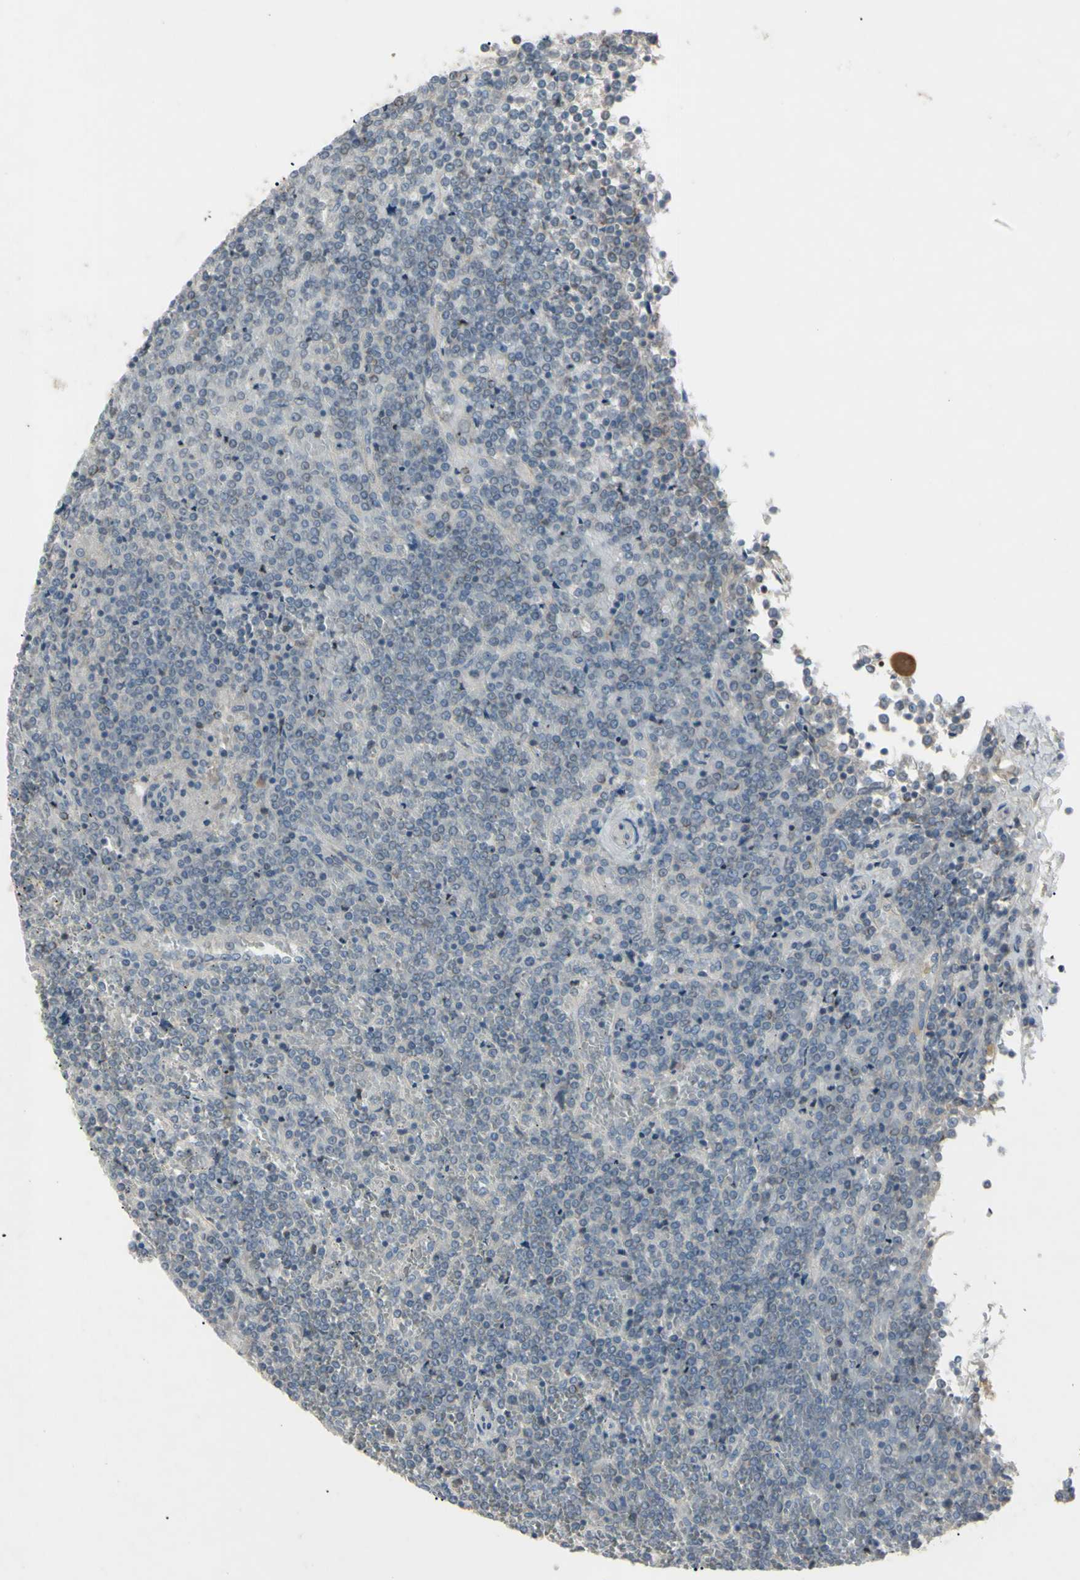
{"staining": {"intensity": "negative", "quantity": "none", "location": "none"}, "tissue": "lymphoma", "cell_type": "Tumor cells", "image_type": "cancer", "snomed": [{"axis": "morphology", "description": "Malignant lymphoma, non-Hodgkin's type, Low grade"}, {"axis": "topography", "description": "Spleen"}], "caption": "Image shows no significant protein positivity in tumor cells of lymphoma.", "gene": "PIAS4", "patient": {"sex": "female", "age": 19}}